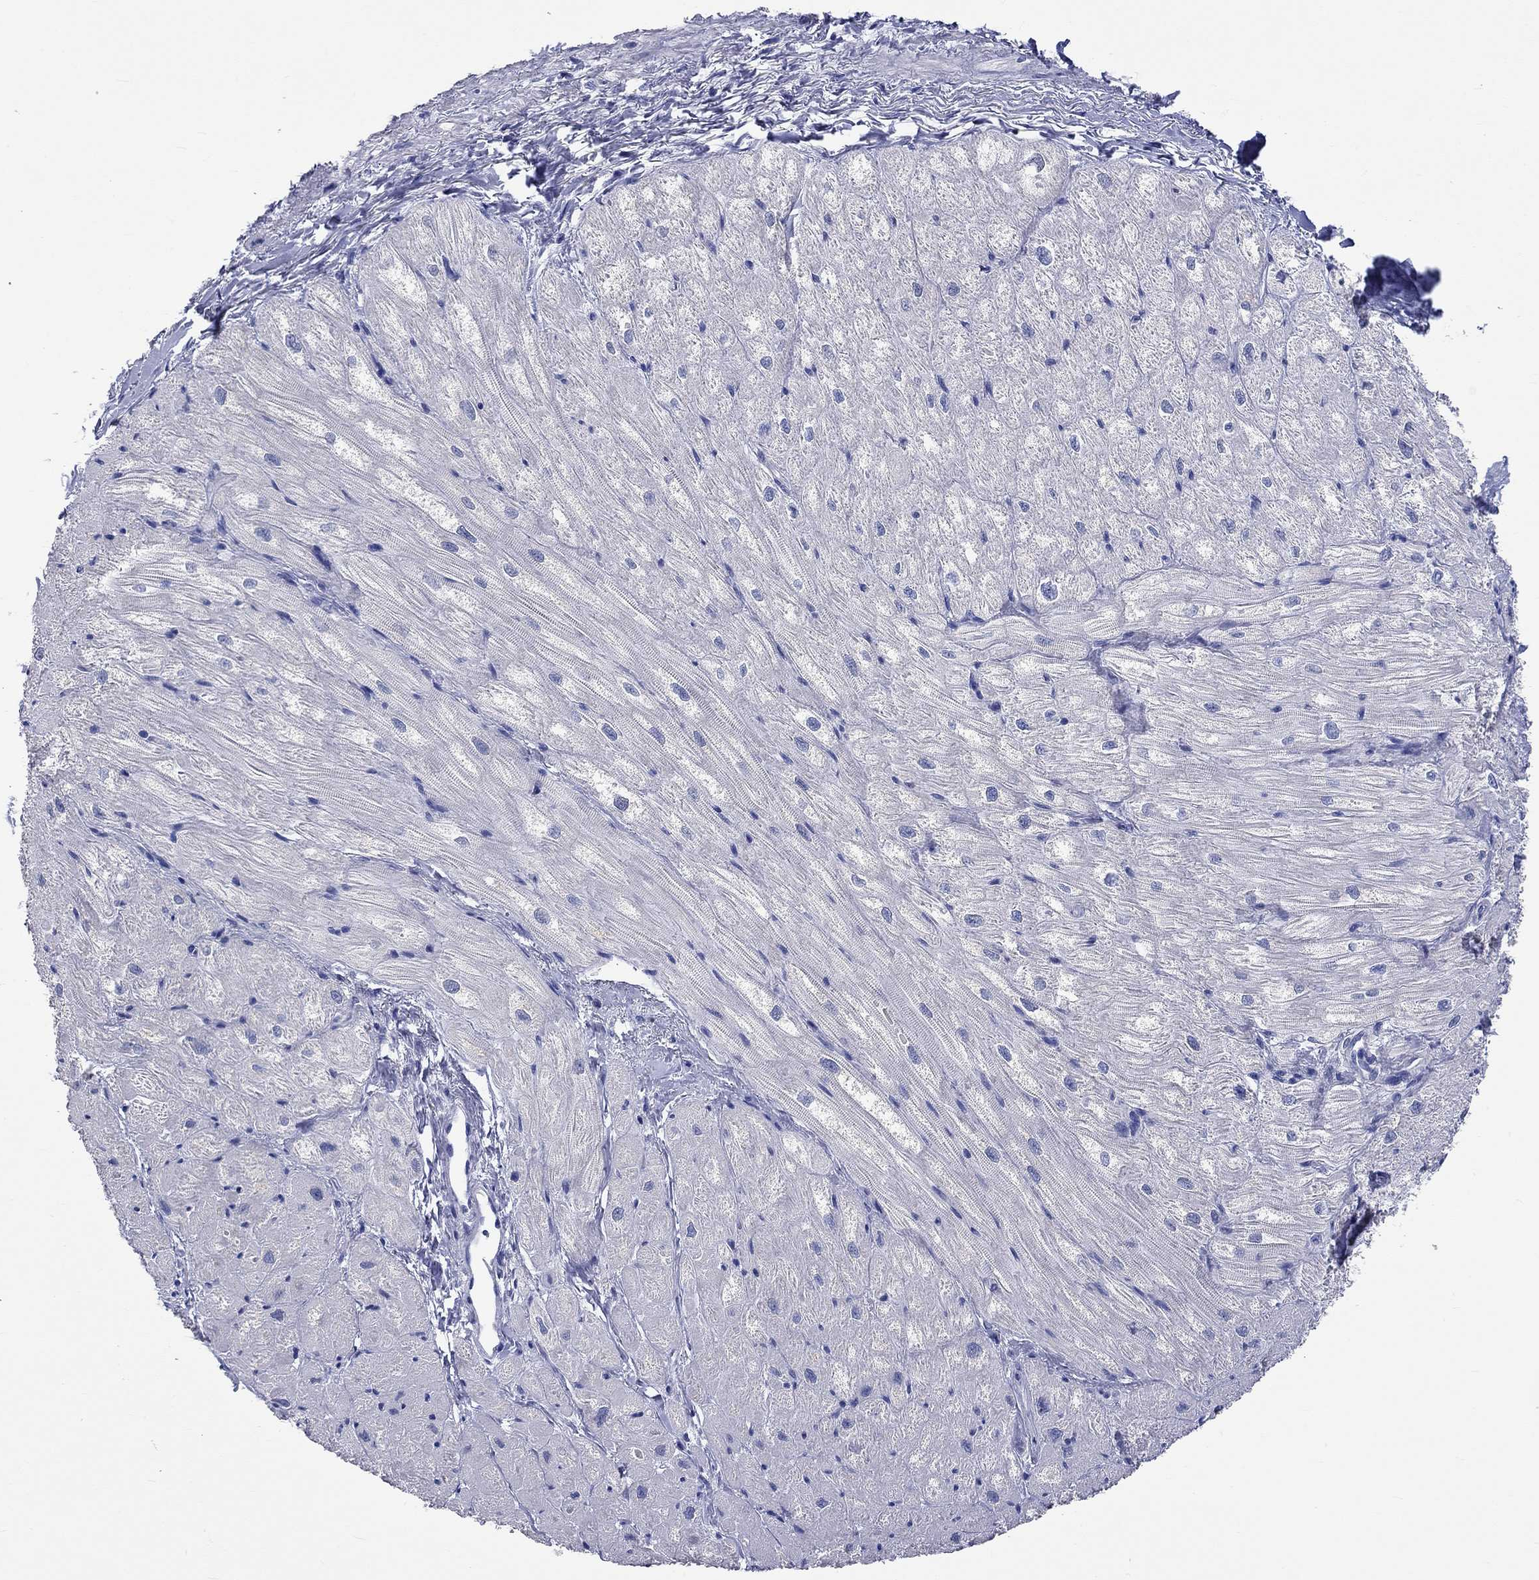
{"staining": {"intensity": "negative", "quantity": "none", "location": "none"}, "tissue": "heart muscle", "cell_type": "Cardiomyocytes", "image_type": "normal", "snomed": [{"axis": "morphology", "description": "Normal tissue, NOS"}, {"axis": "topography", "description": "Heart"}], "caption": "IHC image of unremarkable human heart muscle stained for a protein (brown), which exhibits no positivity in cardiomyocytes. (DAB immunohistochemistry, high magnification).", "gene": "LRFN4", "patient": {"sex": "male", "age": 57}}